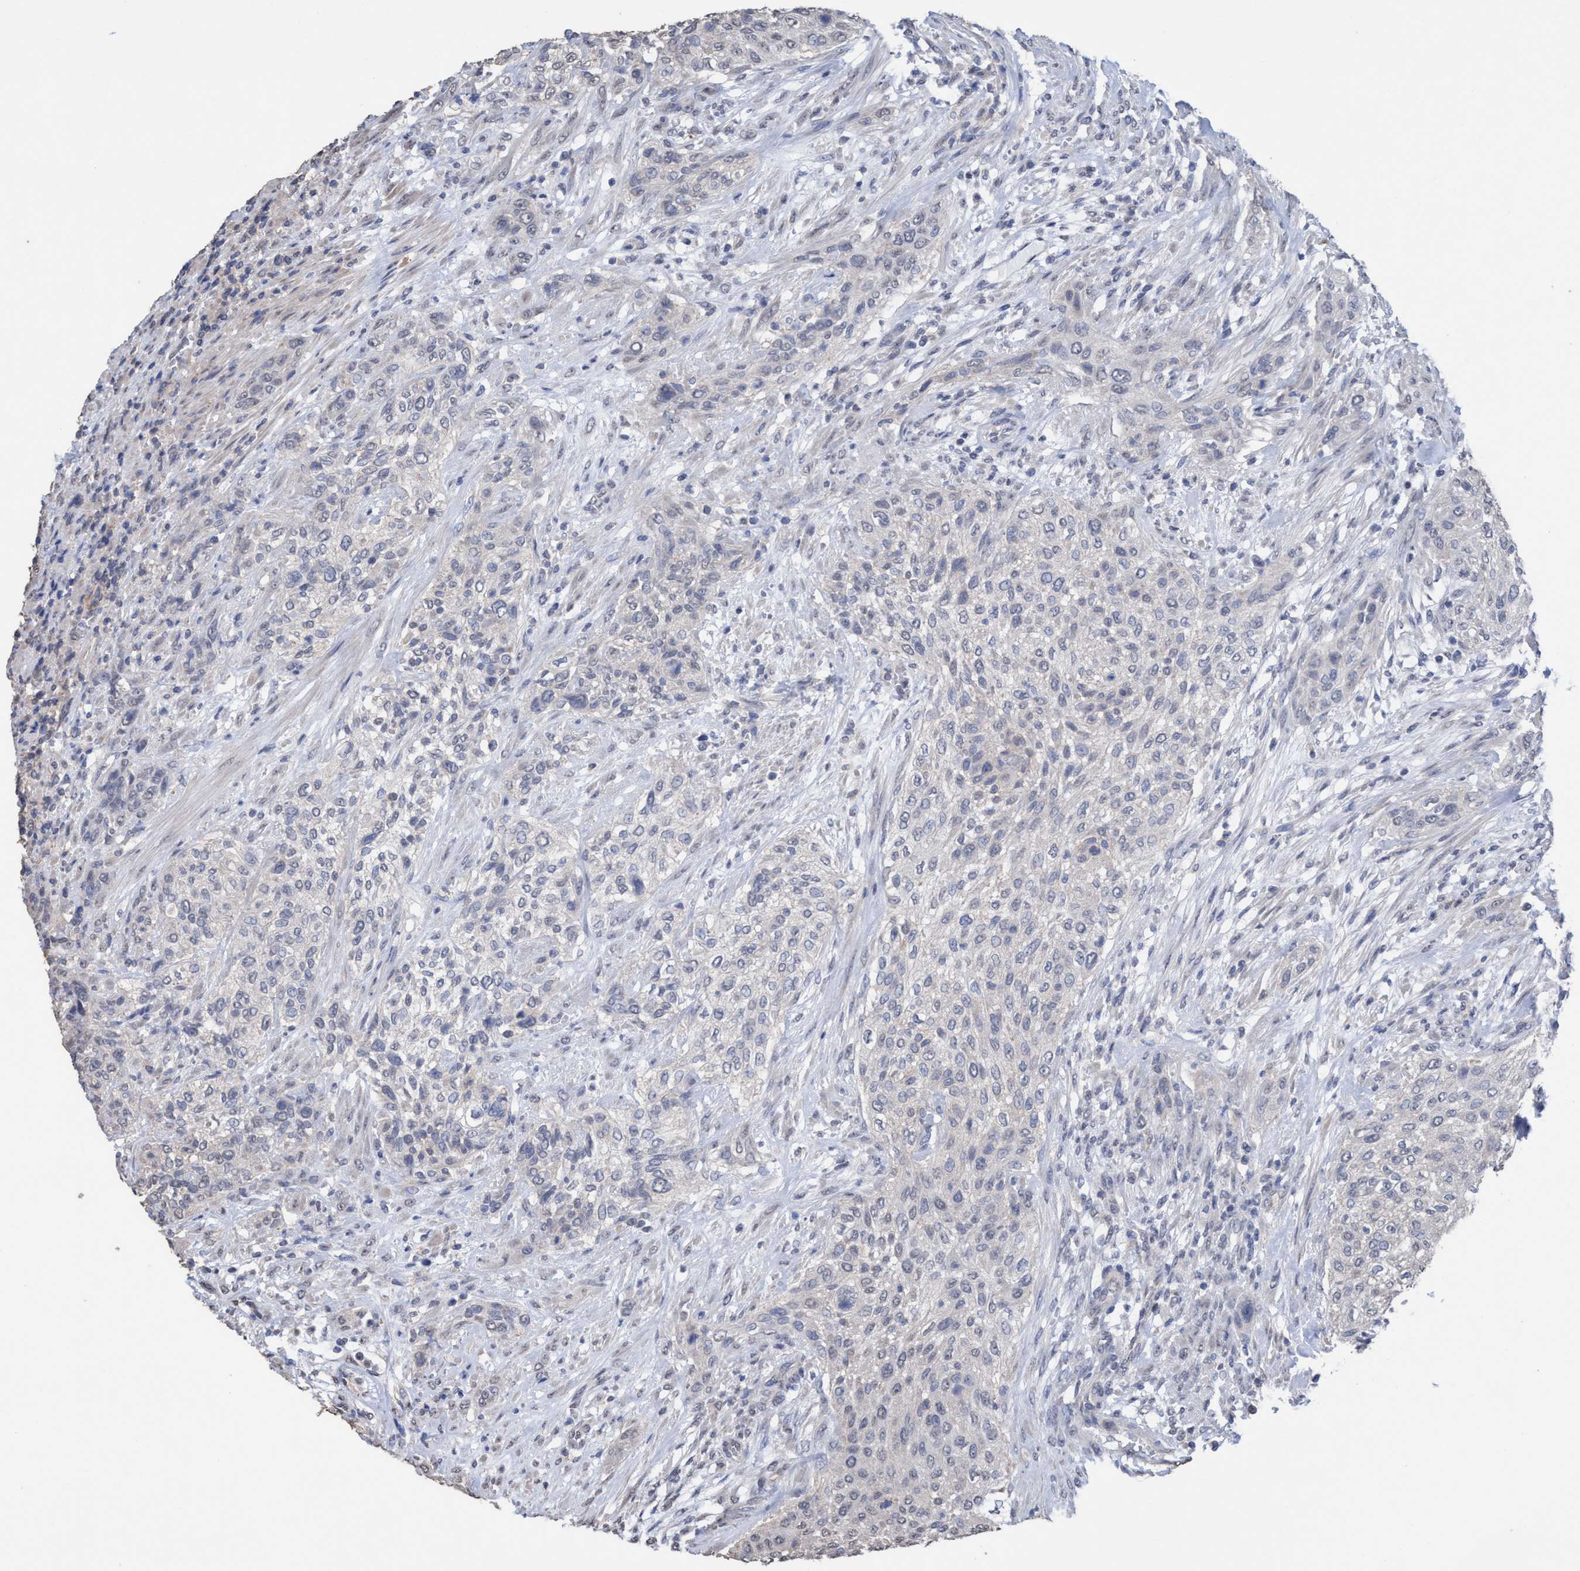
{"staining": {"intensity": "weak", "quantity": "<25%", "location": "cytoplasmic/membranous"}, "tissue": "urothelial cancer", "cell_type": "Tumor cells", "image_type": "cancer", "snomed": [{"axis": "morphology", "description": "Urothelial carcinoma, Low grade"}, {"axis": "morphology", "description": "Urothelial carcinoma, High grade"}, {"axis": "topography", "description": "Urinary bladder"}], "caption": "A high-resolution histopathology image shows IHC staining of low-grade urothelial carcinoma, which displays no significant positivity in tumor cells. (Stains: DAB IHC with hematoxylin counter stain, Microscopy: brightfield microscopy at high magnification).", "gene": "GLOD4", "patient": {"sex": "male", "age": 35}}